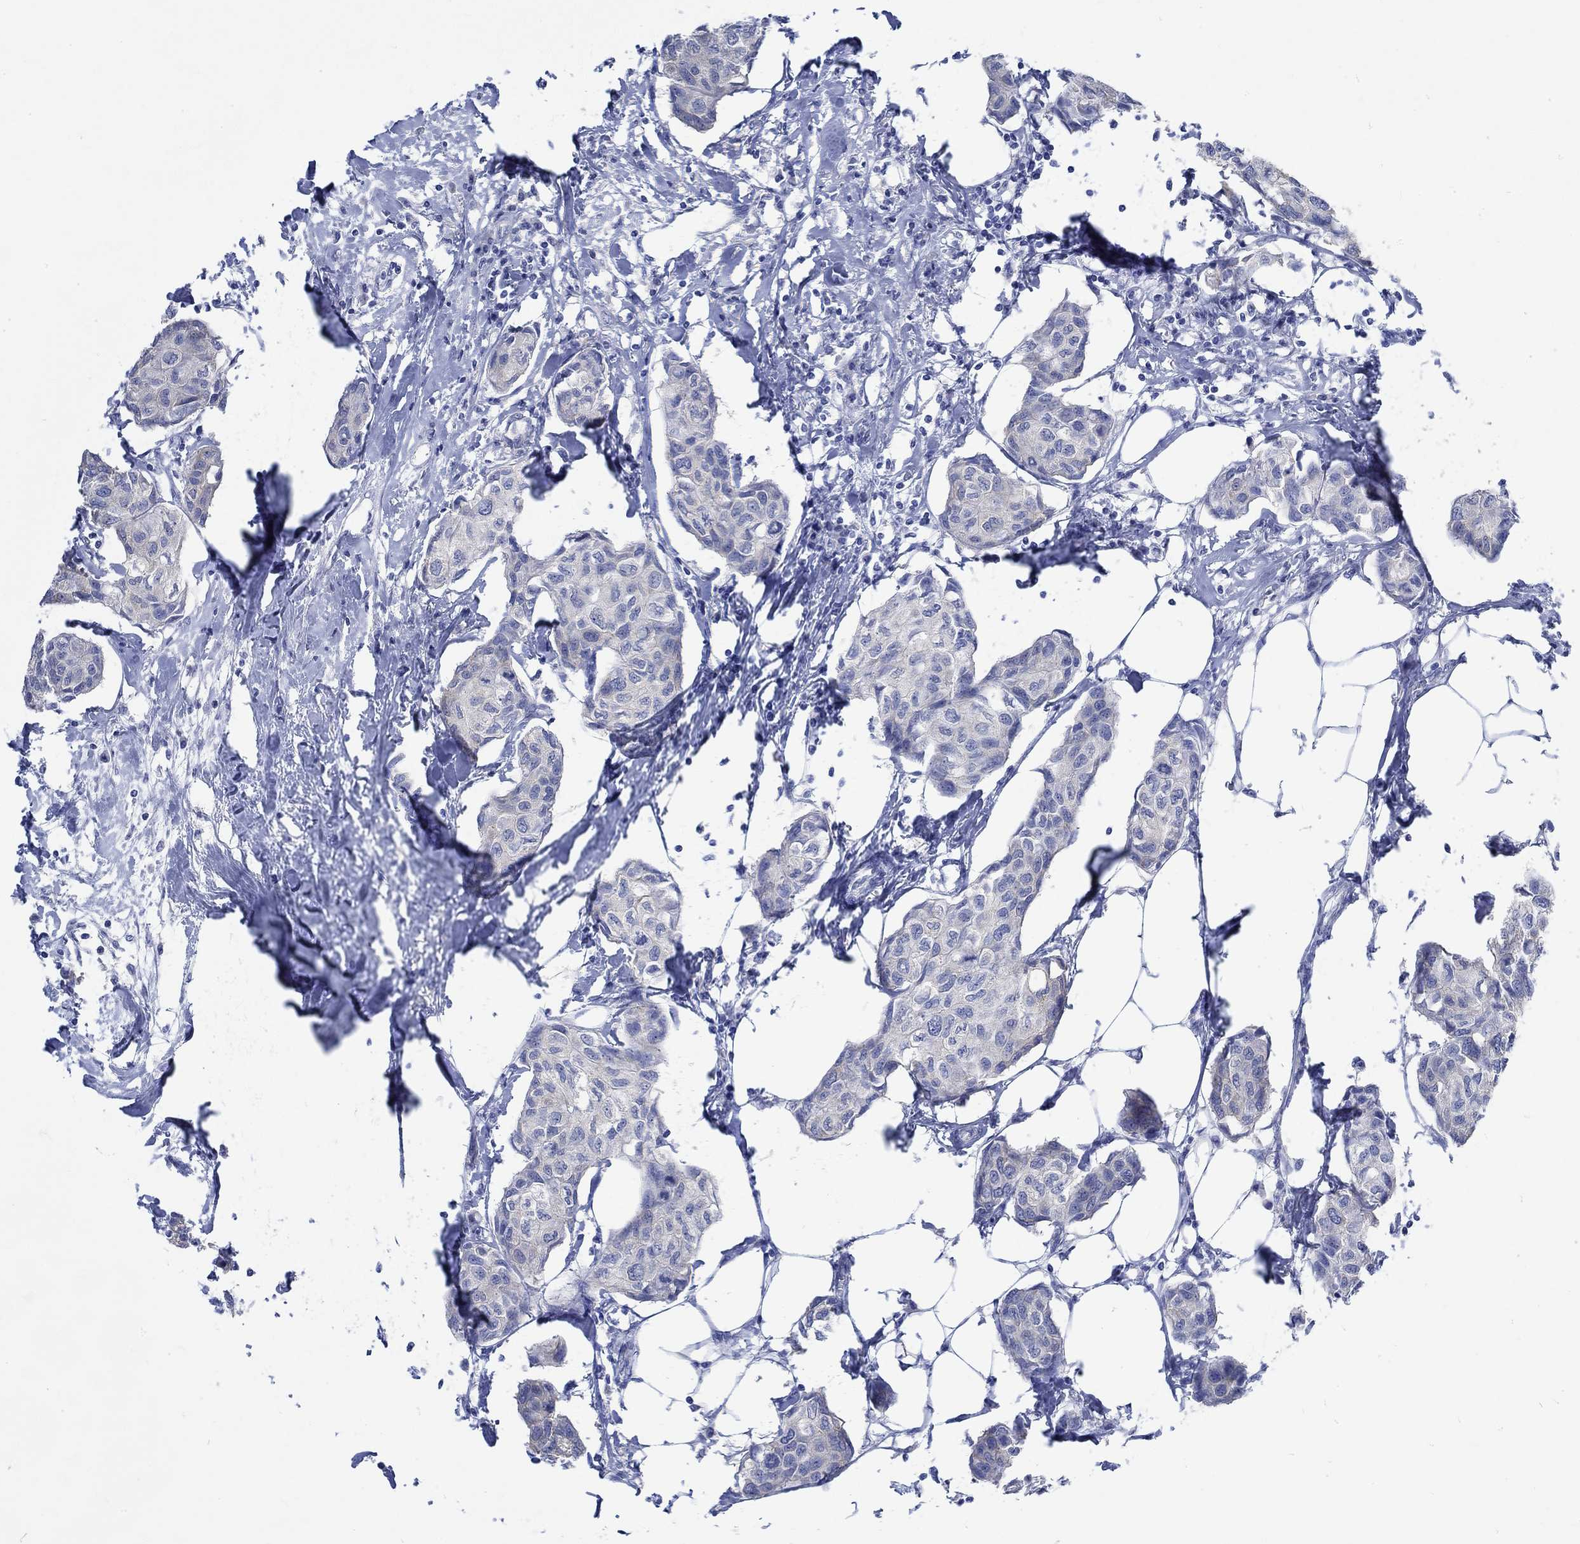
{"staining": {"intensity": "negative", "quantity": "none", "location": "none"}, "tissue": "breast cancer", "cell_type": "Tumor cells", "image_type": "cancer", "snomed": [{"axis": "morphology", "description": "Duct carcinoma"}, {"axis": "topography", "description": "Breast"}], "caption": "Immunohistochemistry (IHC) micrograph of neoplastic tissue: breast infiltrating ductal carcinoma stained with DAB (3,3'-diaminobenzidine) reveals no significant protein staining in tumor cells.", "gene": "KCNA1", "patient": {"sex": "female", "age": 80}}